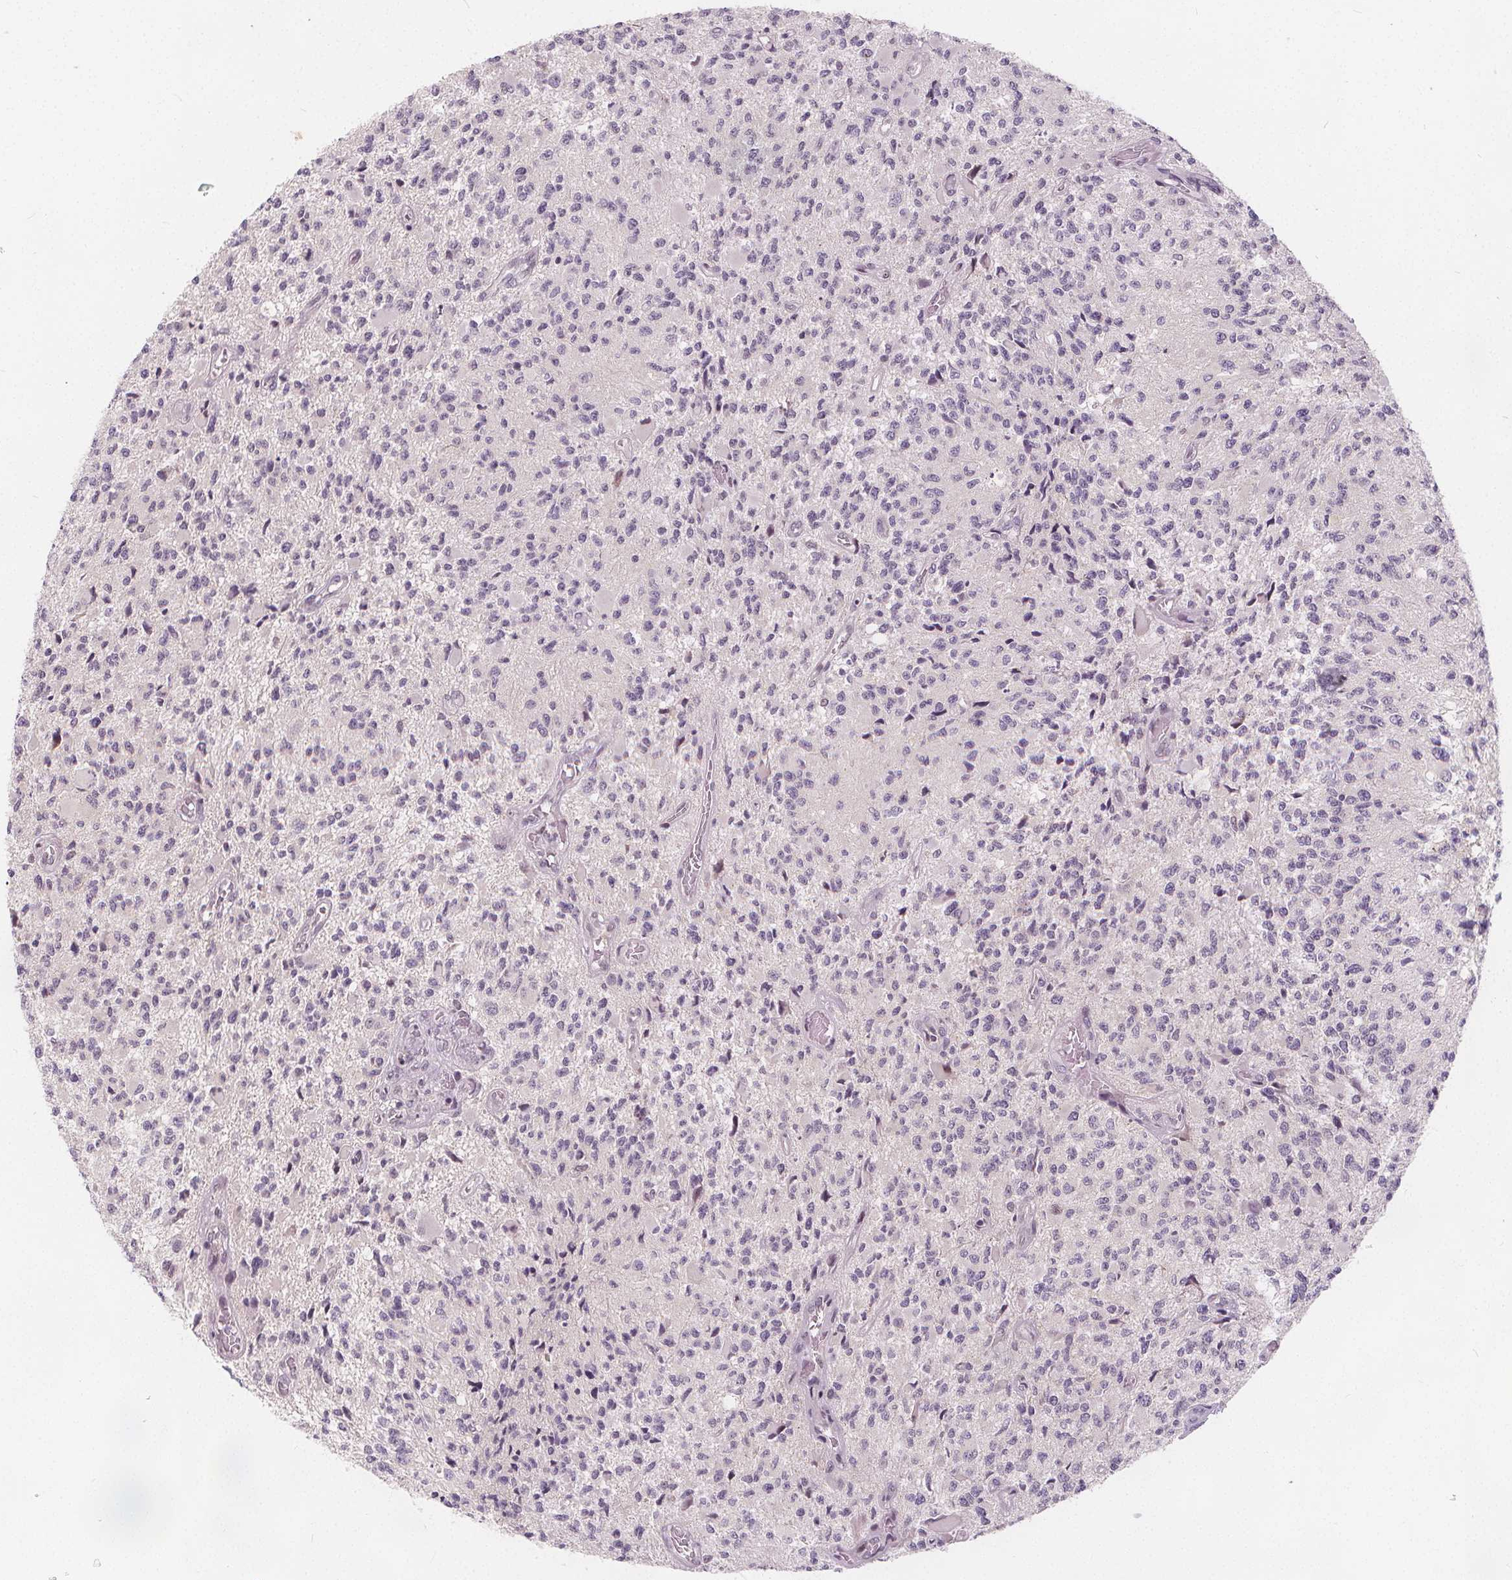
{"staining": {"intensity": "negative", "quantity": "none", "location": "none"}, "tissue": "glioma", "cell_type": "Tumor cells", "image_type": "cancer", "snomed": [{"axis": "morphology", "description": "Glioma, malignant, High grade"}, {"axis": "topography", "description": "Brain"}], "caption": "A high-resolution micrograph shows immunohistochemistry staining of high-grade glioma (malignant), which exhibits no significant staining in tumor cells. The staining was performed using DAB to visualize the protein expression in brown, while the nuclei were stained in blue with hematoxylin (Magnification: 20x).", "gene": "DRC3", "patient": {"sex": "female", "age": 63}}